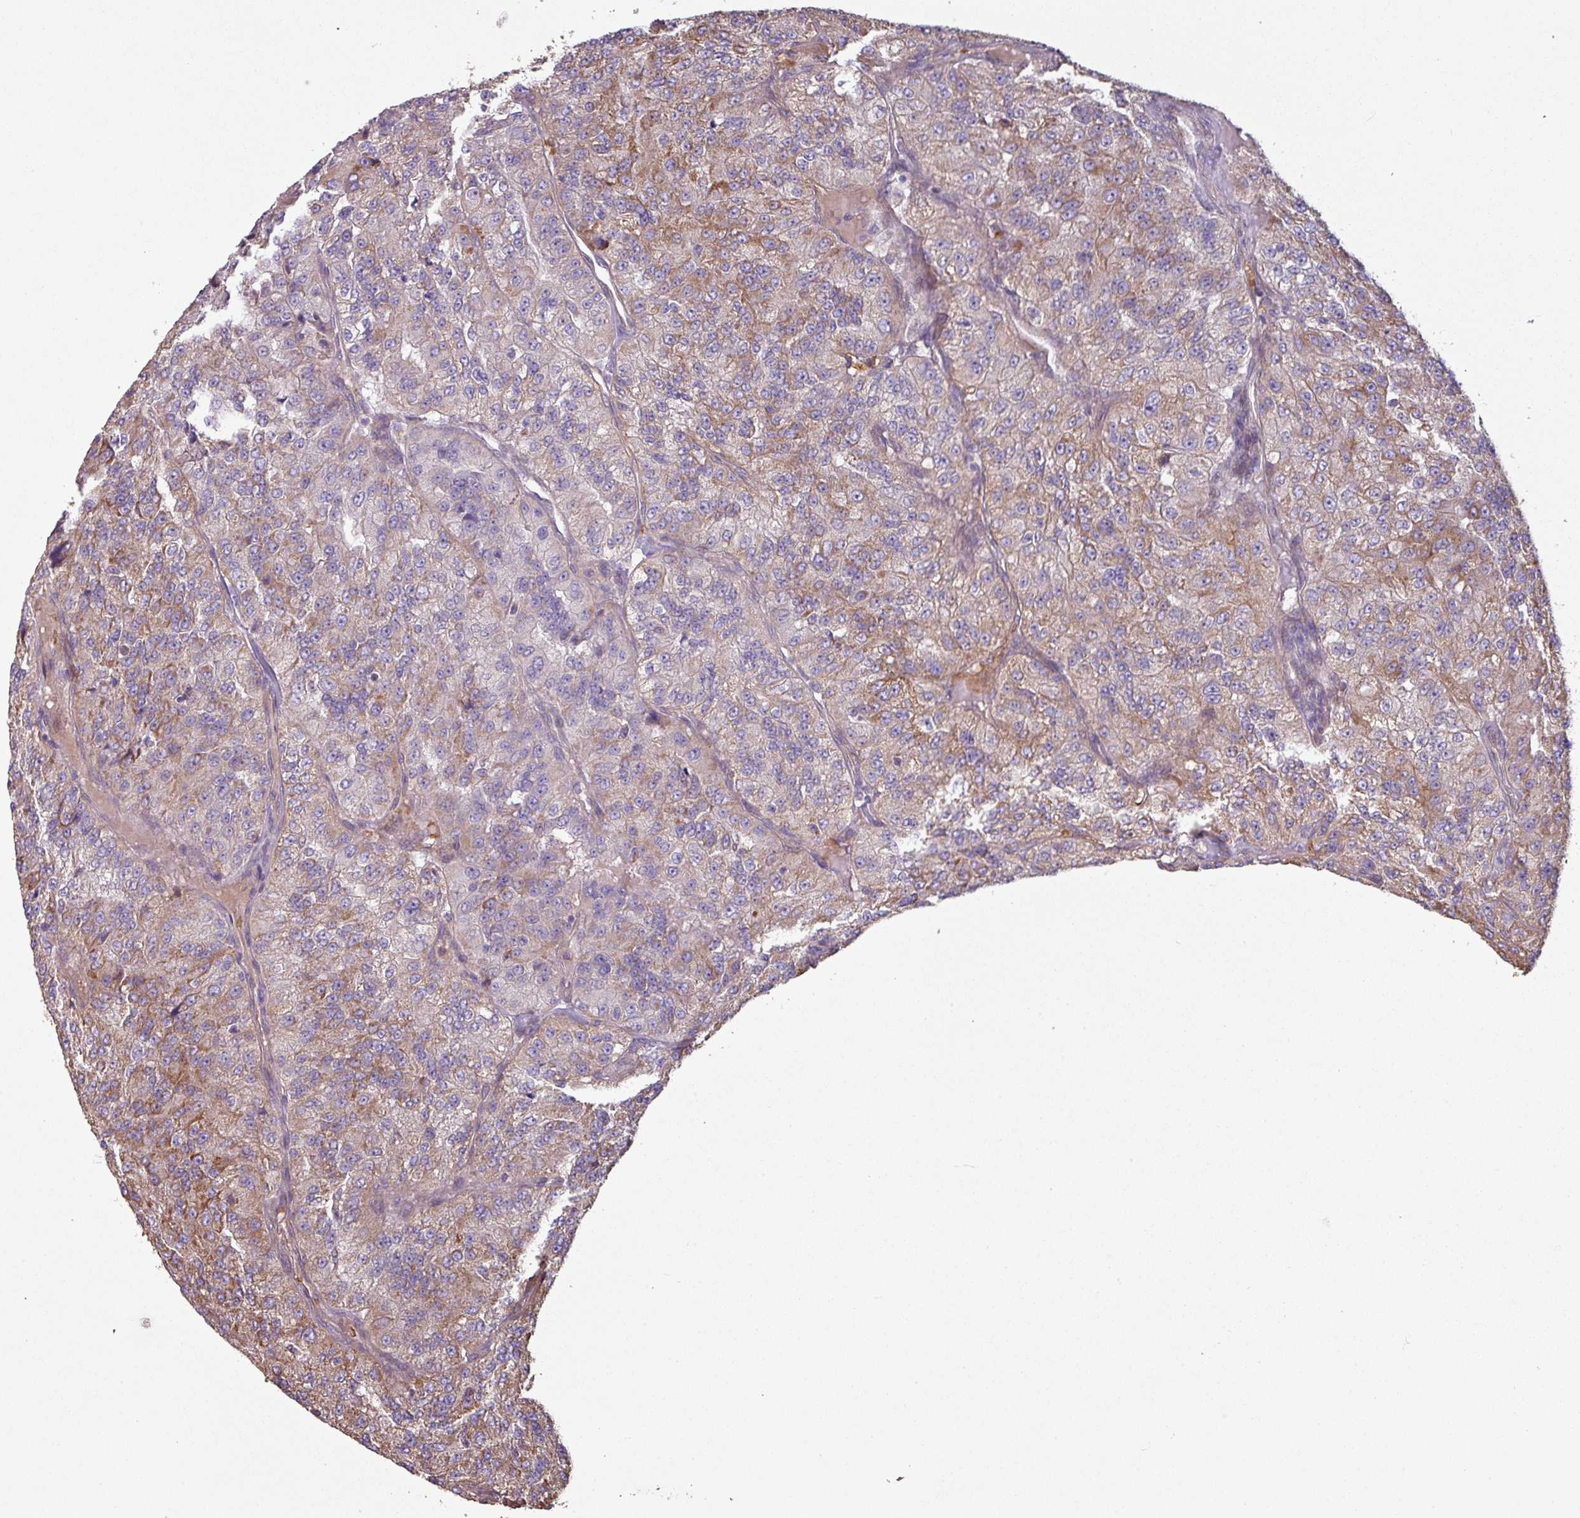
{"staining": {"intensity": "weak", "quantity": ">75%", "location": "cytoplasmic/membranous"}, "tissue": "renal cancer", "cell_type": "Tumor cells", "image_type": "cancer", "snomed": [{"axis": "morphology", "description": "Adenocarcinoma, NOS"}, {"axis": "topography", "description": "Kidney"}], "caption": "Renal cancer tissue exhibits weak cytoplasmic/membranous positivity in about >75% of tumor cells", "gene": "NHSL2", "patient": {"sex": "female", "age": 63}}